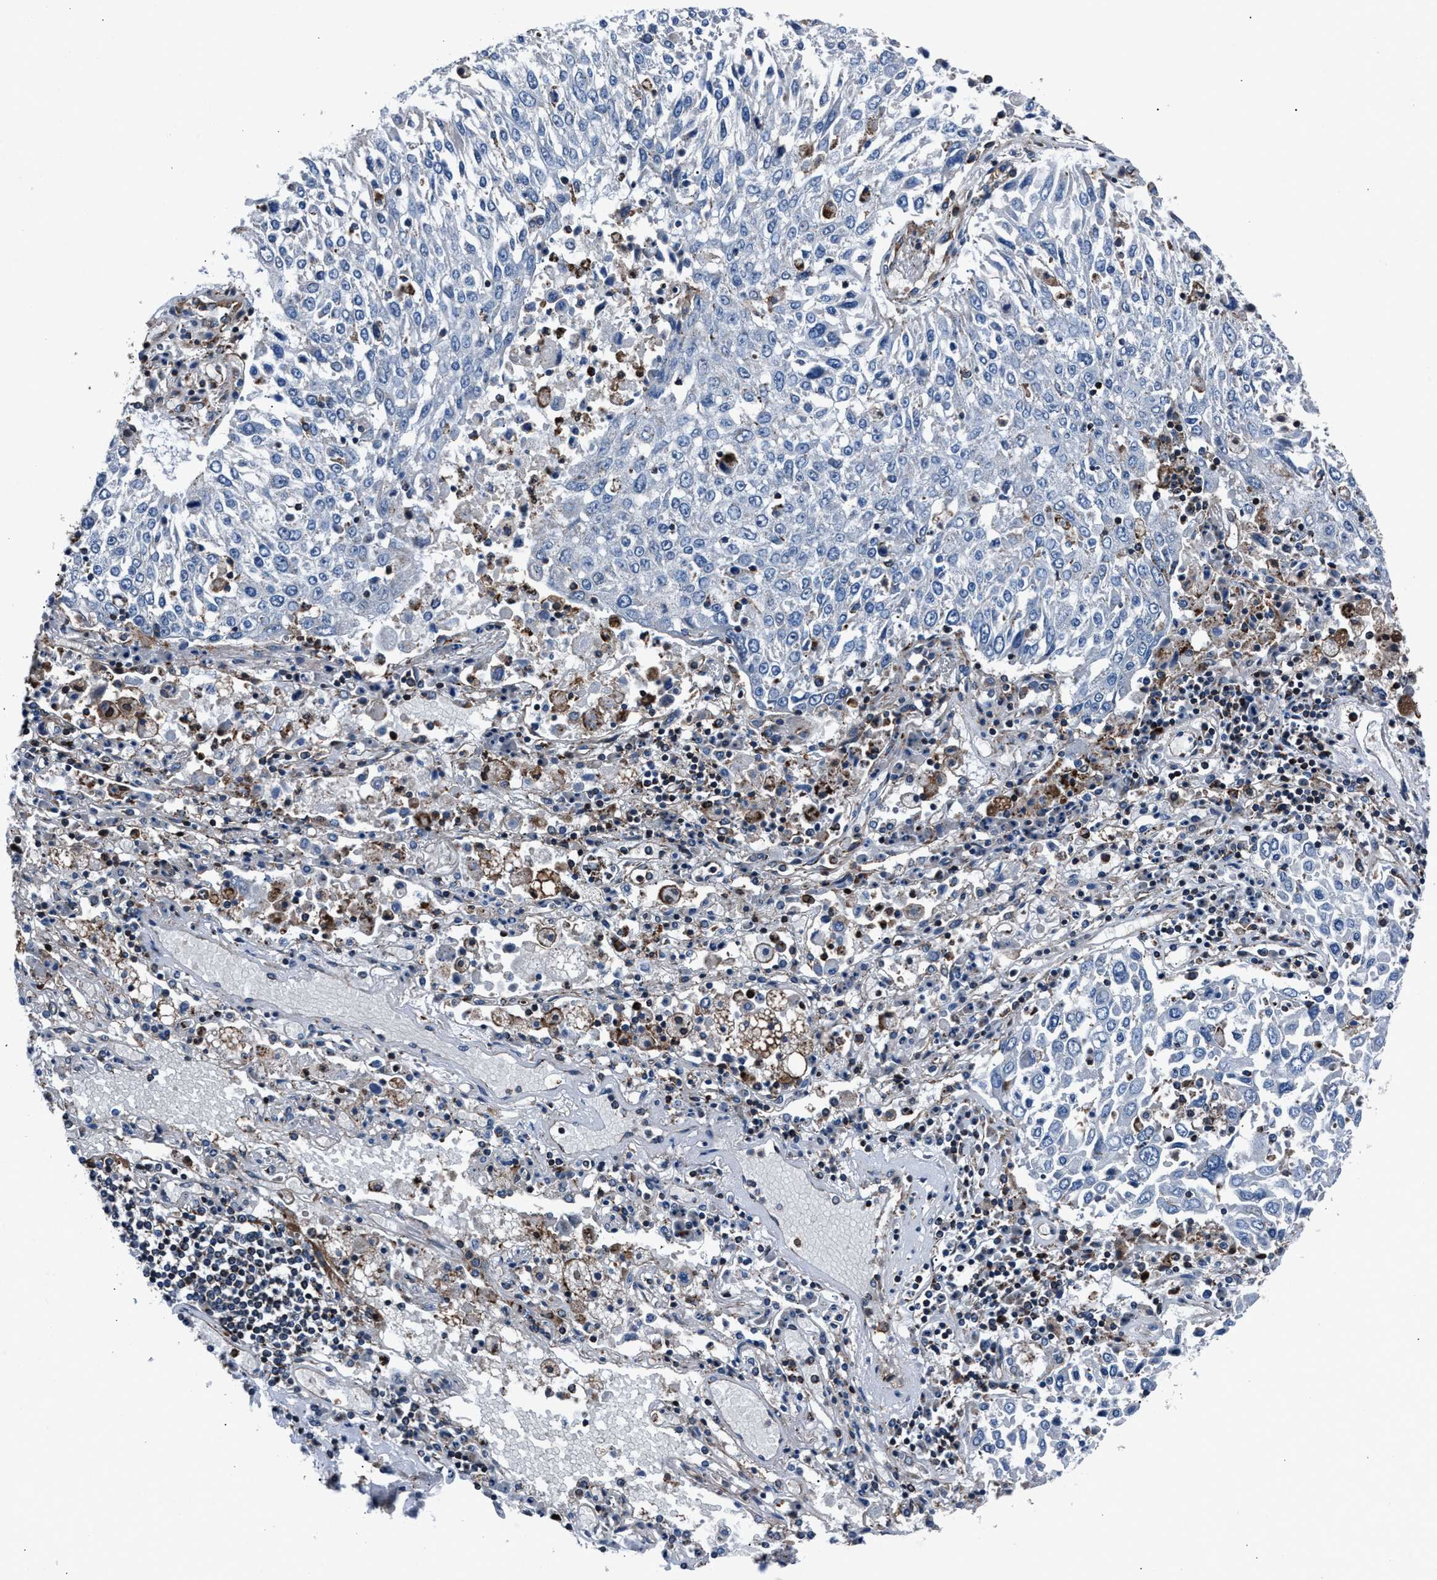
{"staining": {"intensity": "negative", "quantity": "none", "location": "none"}, "tissue": "lung cancer", "cell_type": "Tumor cells", "image_type": "cancer", "snomed": [{"axis": "morphology", "description": "Squamous cell carcinoma, NOS"}, {"axis": "topography", "description": "Lung"}], "caption": "Protein analysis of lung squamous cell carcinoma displays no significant staining in tumor cells.", "gene": "MFSD11", "patient": {"sex": "male", "age": 65}}